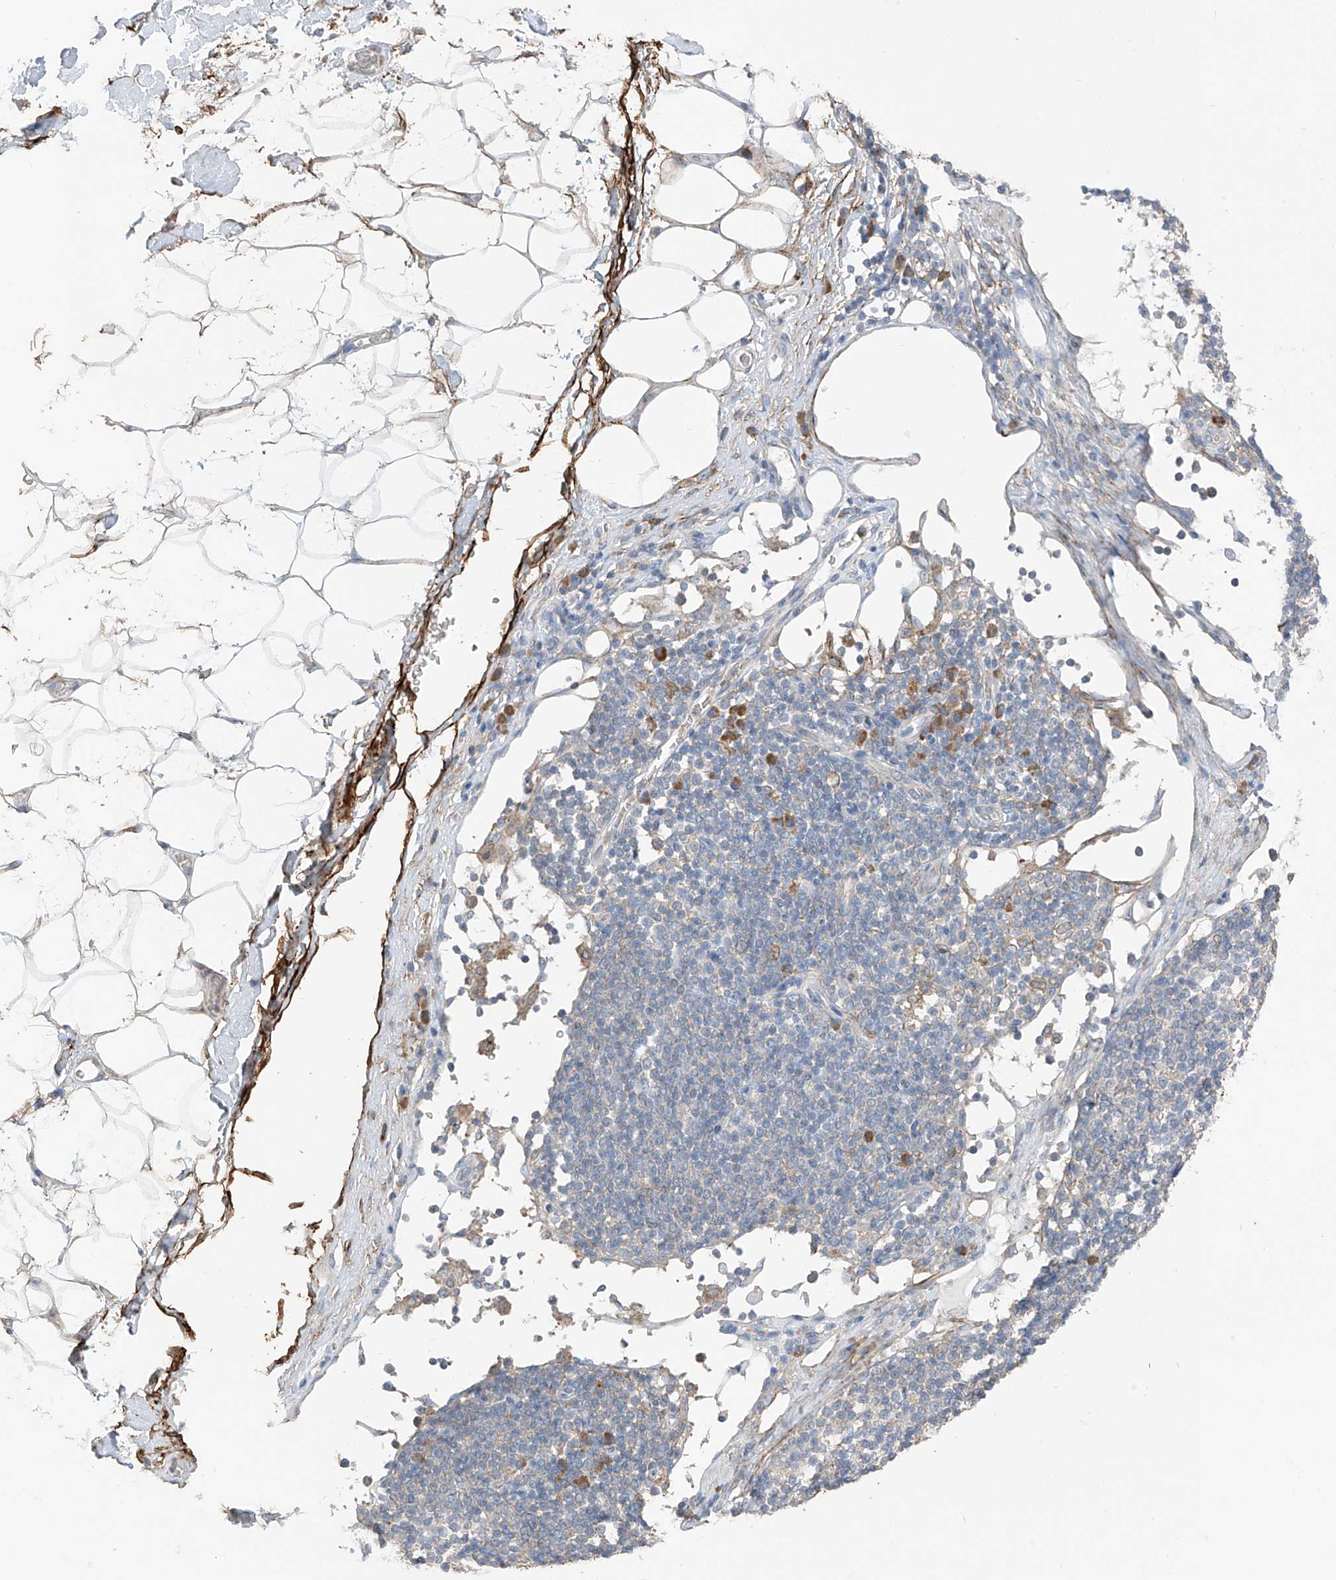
{"staining": {"intensity": "negative", "quantity": "none", "location": "none"}, "tissue": "adipose tissue", "cell_type": "Adipocytes", "image_type": "normal", "snomed": [{"axis": "morphology", "description": "Normal tissue, NOS"}, {"axis": "morphology", "description": "Adenocarcinoma, NOS"}, {"axis": "topography", "description": "Pancreas"}, {"axis": "topography", "description": "Peripheral nerve tissue"}], "caption": "Unremarkable adipose tissue was stained to show a protein in brown. There is no significant staining in adipocytes. The staining was performed using DAB to visualize the protein expression in brown, while the nuclei were stained in blue with hematoxylin (Magnification: 20x).", "gene": "GALNTL6", "patient": {"sex": "male", "age": 59}}